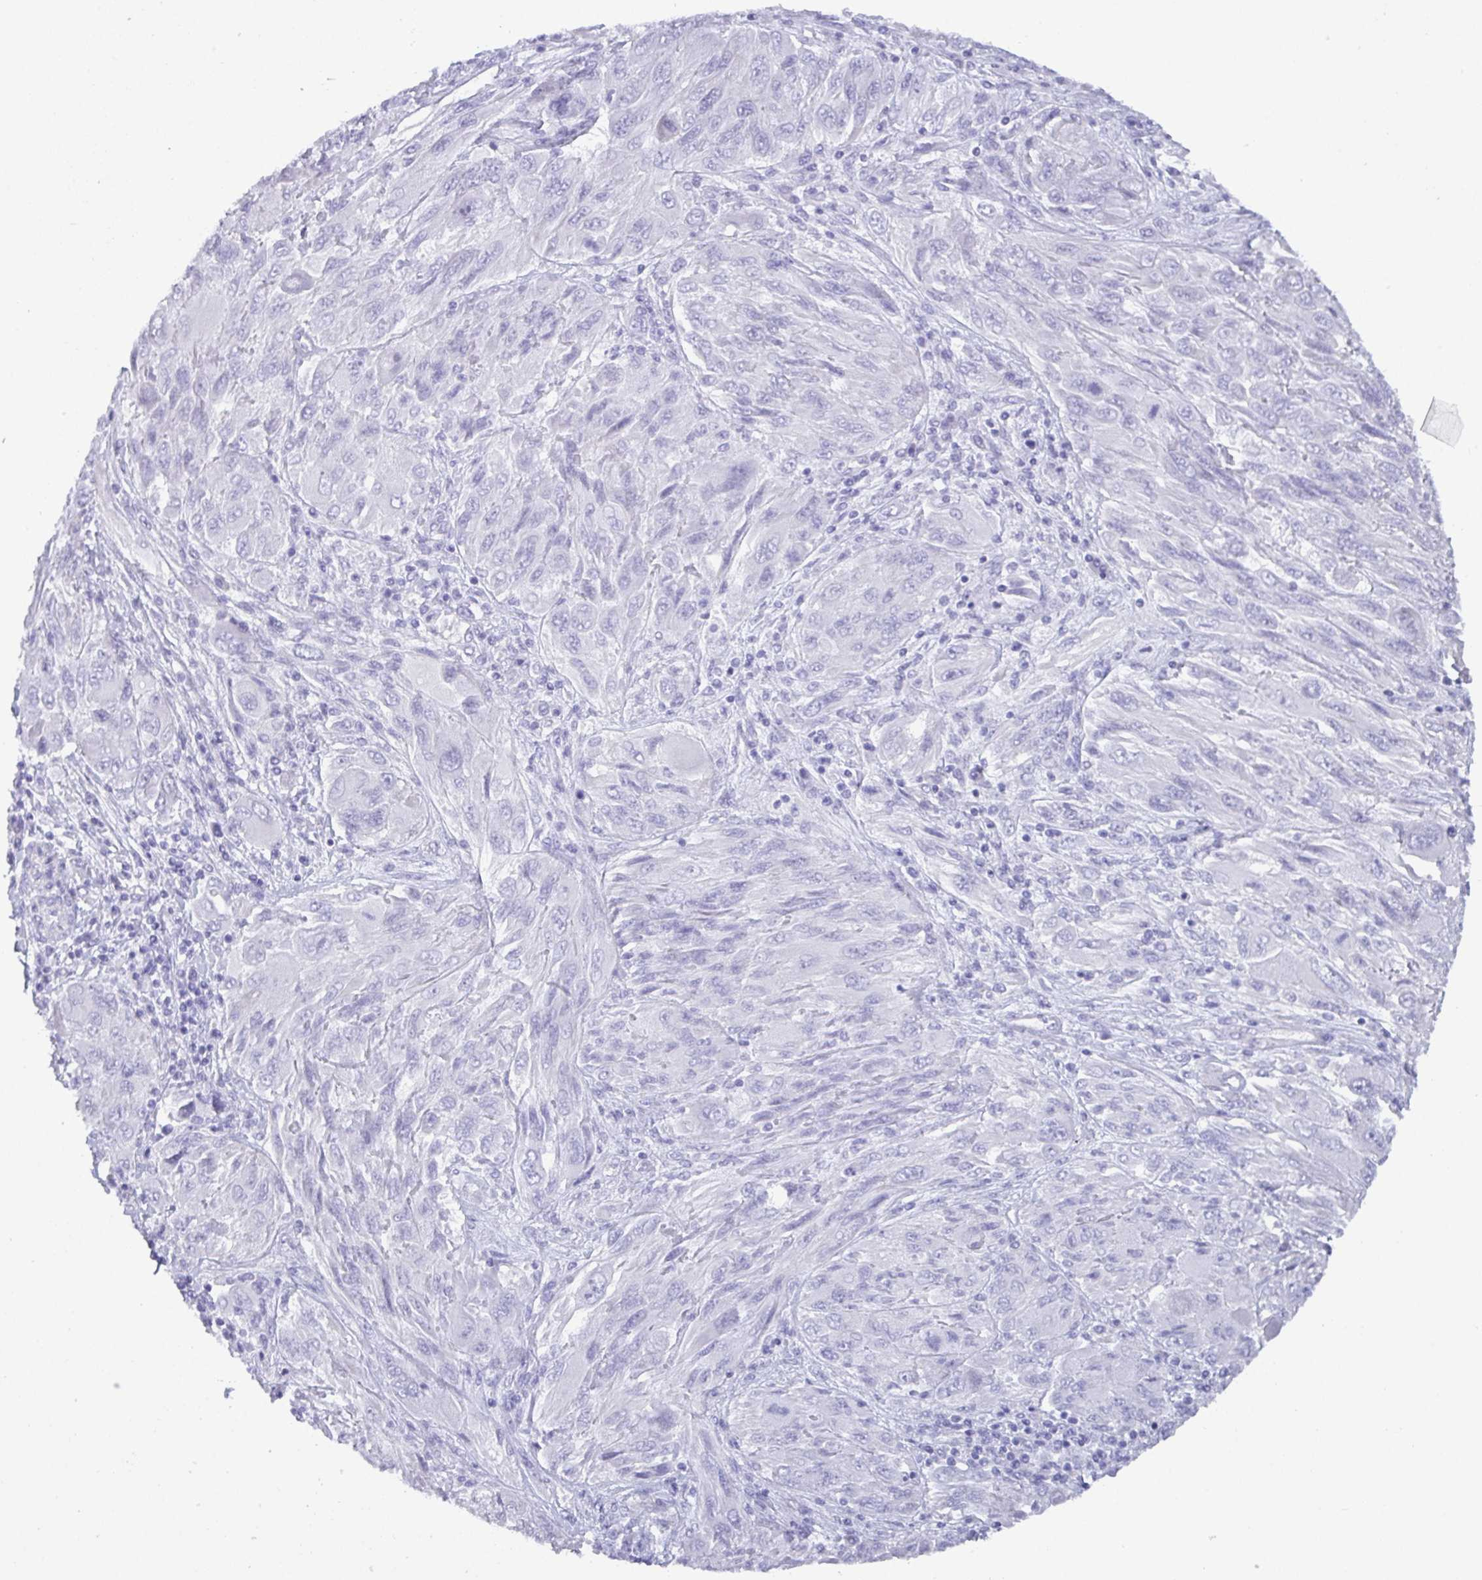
{"staining": {"intensity": "negative", "quantity": "none", "location": "none"}, "tissue": "melanoma", "cell_type": "Tumor cells", "image_type": "cancer", "snomed": [{"axis": "morphology", "description": "Malignant melanoma, NOS"}, {"axis": "topography", "description": "Skin"}], "caption": "An image of malignant melanoma stained for a protein exhibits no brown staining in tumor cells.", "gene": "C4orf33", "patient": {"sex": "female", "age": 91}}